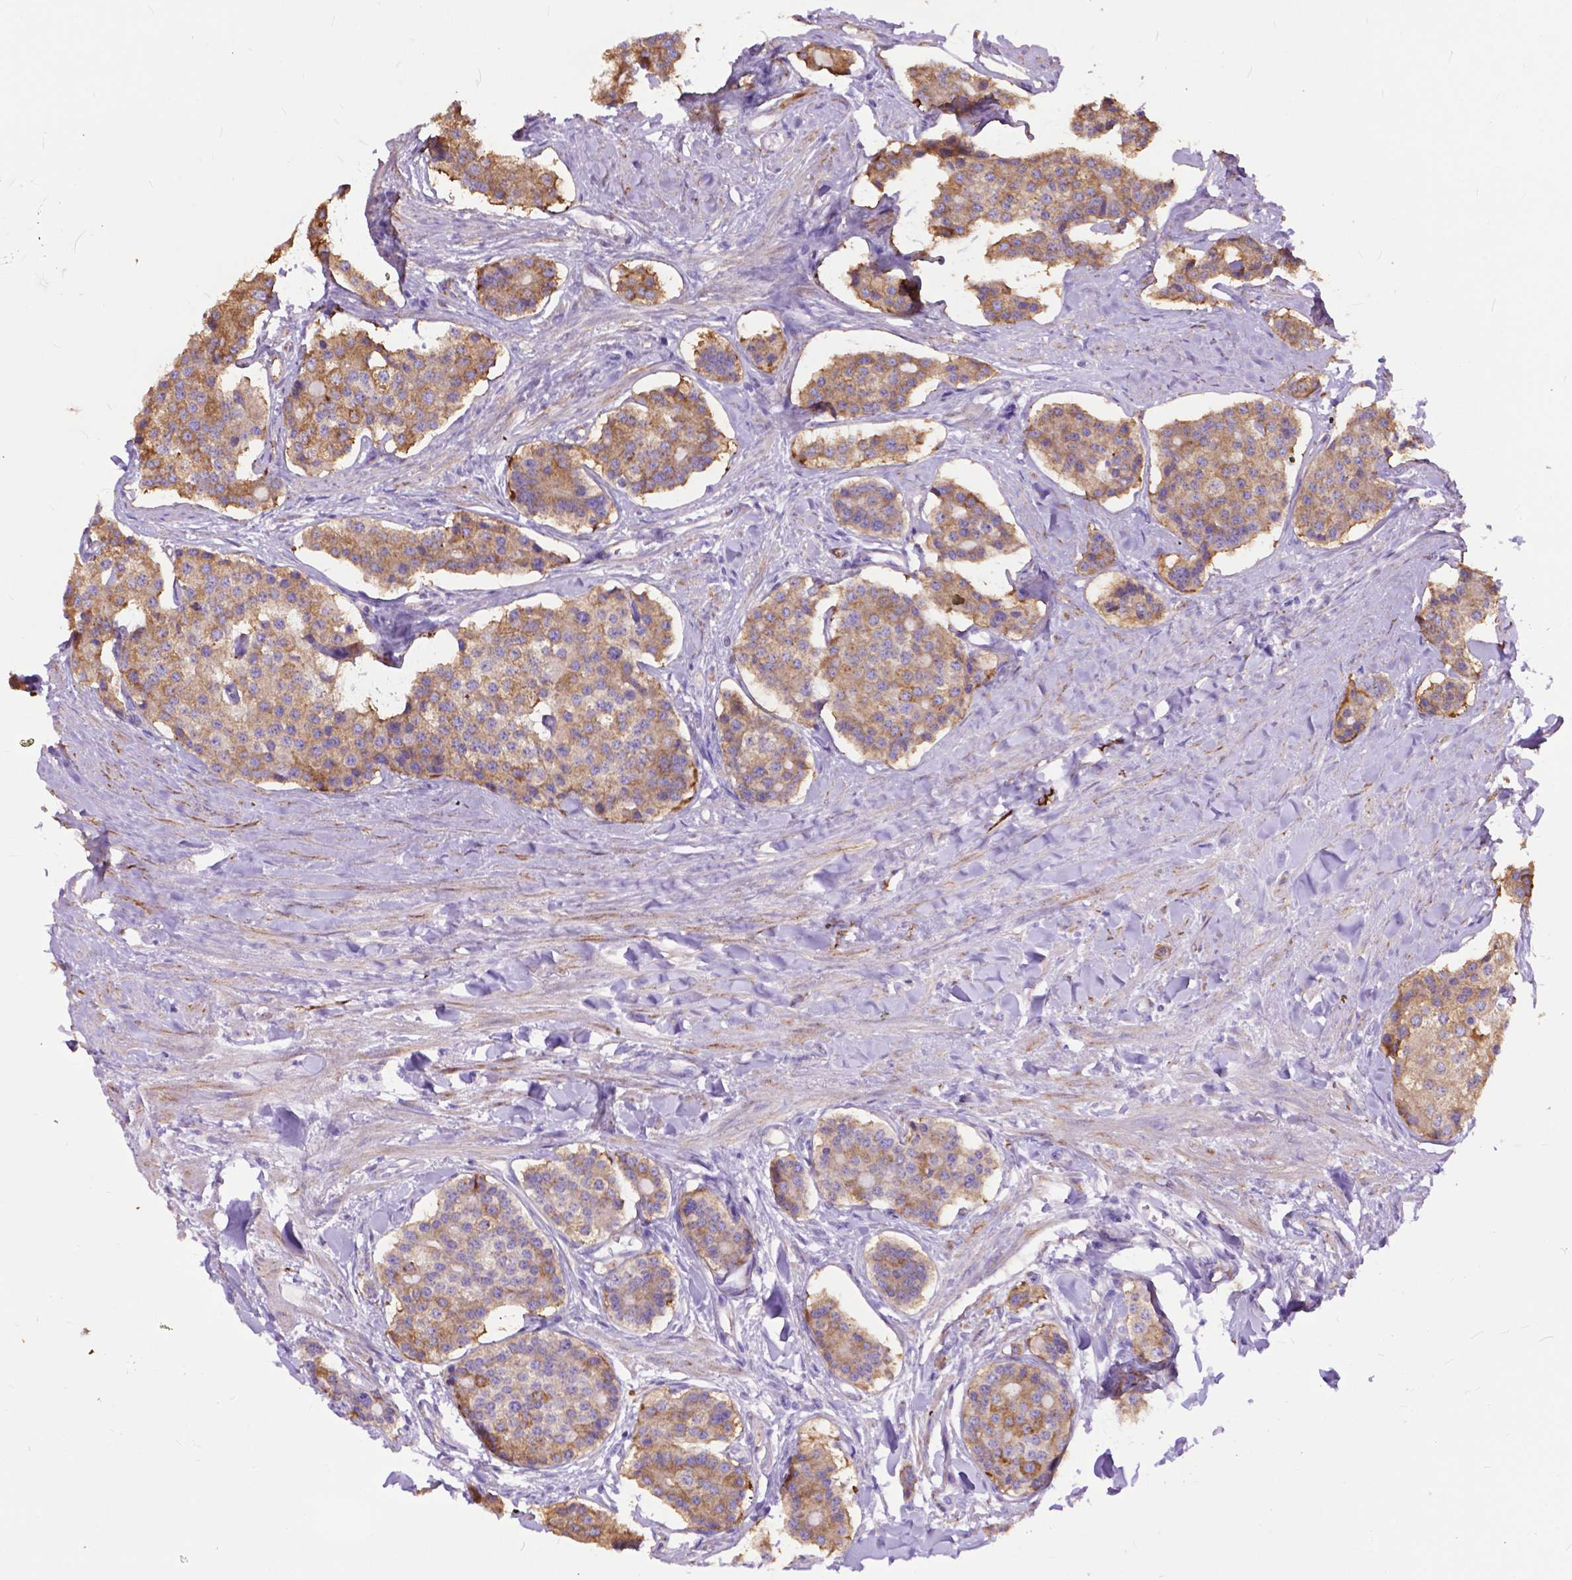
{"staining": {"intensity": "weak", "quantity": ">75%", "location": "cytoplasmic/membranous"}, "tissue": "carcinoid", "cell_type": "Tumor cells", "image_type": "cancer", "snomed": [{"axis": "morphology", "description": "Carcinoid, malignant, NOS"}, {"axis": "topography", "description": "Small intestine"}], "caption": "There is low levels of weak cytoplasmic/membranous expression in tumor cells of carcinoid, as demonstrated by immunohistochemical staining (brown color).", "gene": "PCDHA12", "patient": {"sex": "female", "age": 65}}